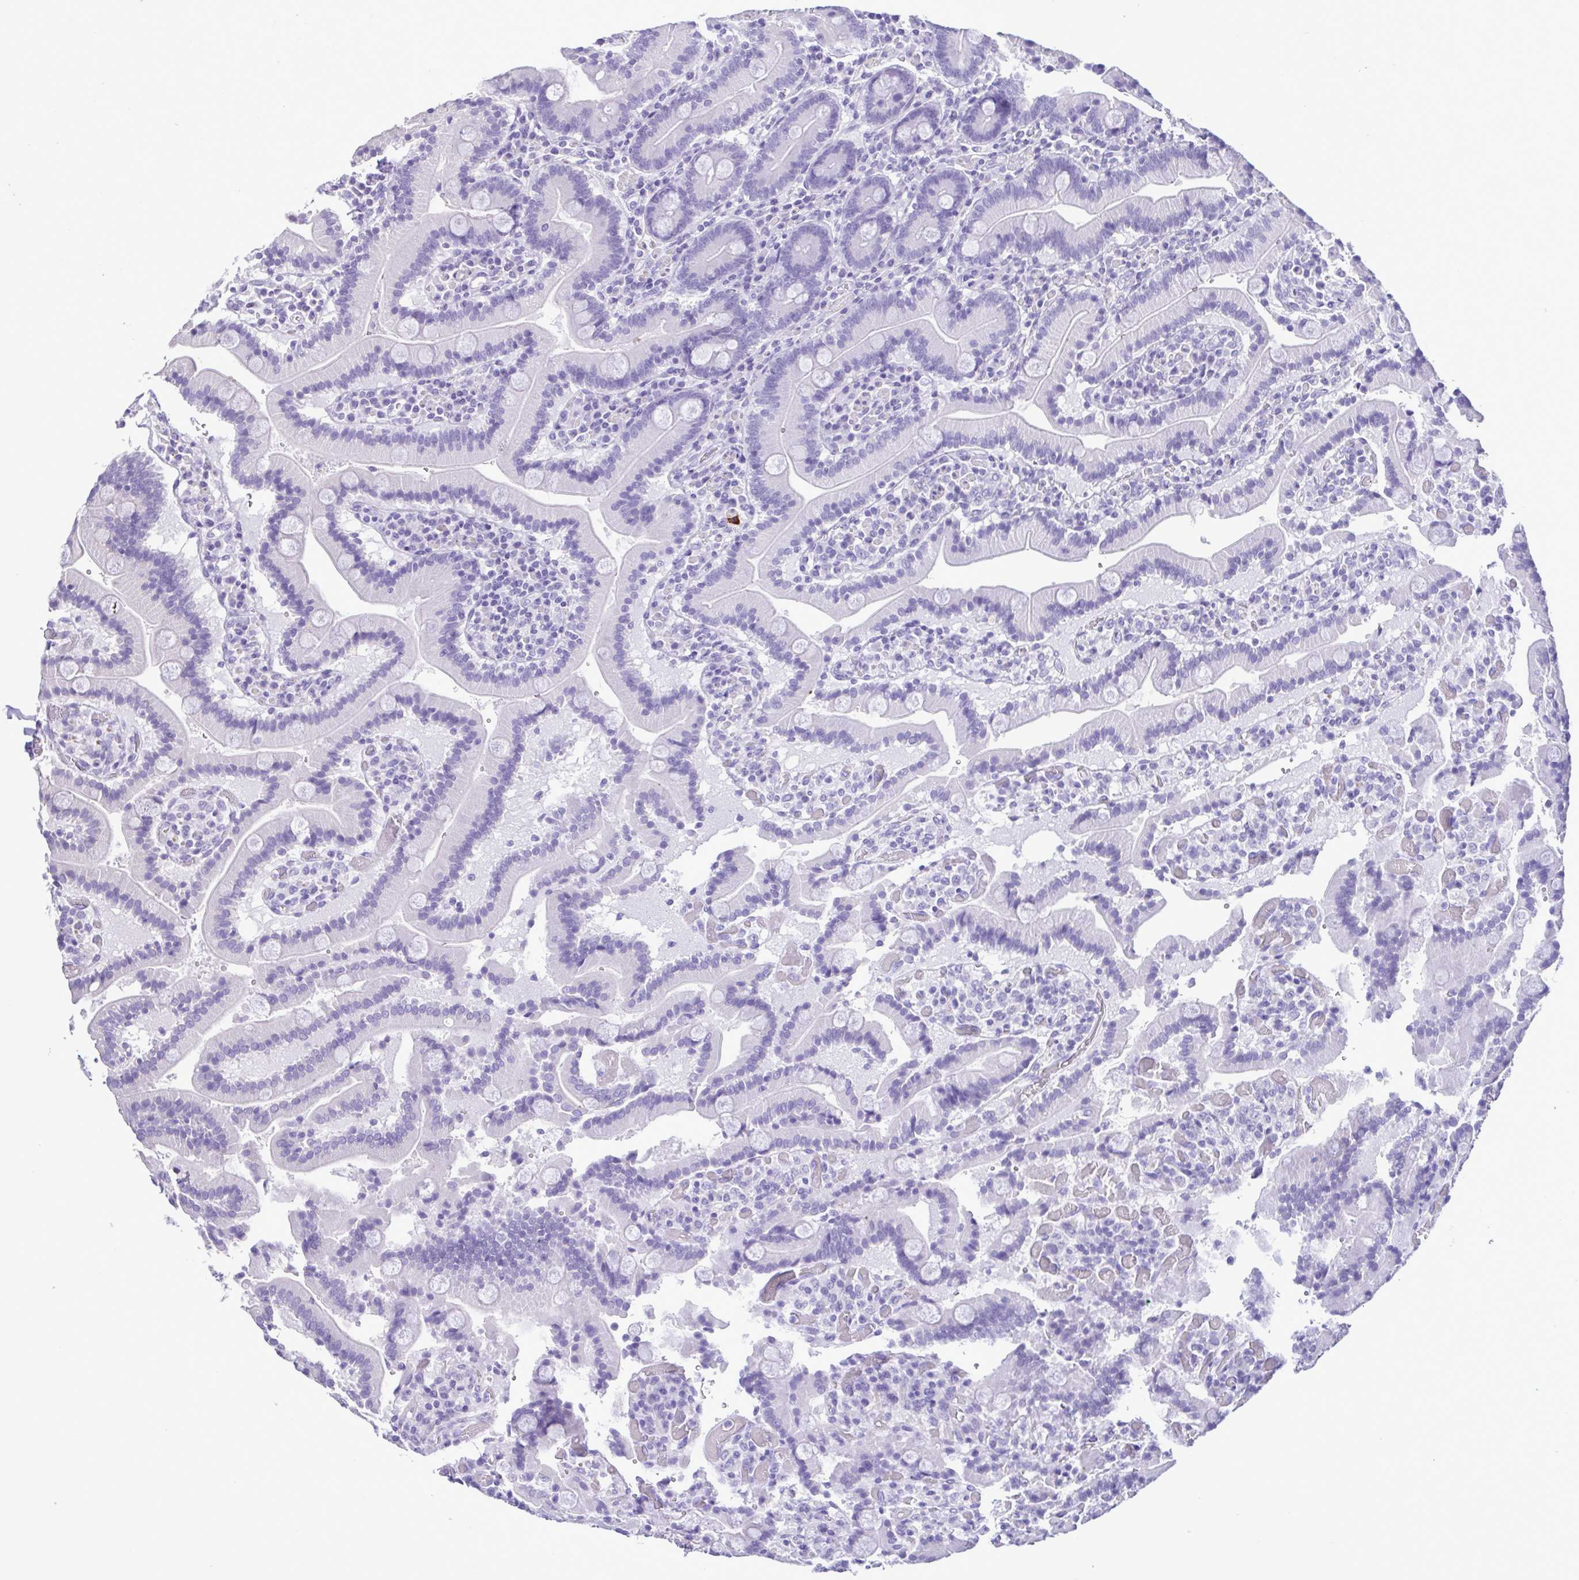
{"staining": {"intensity": "negative", "quantity": "none", "location": "none"}, "tissue": "duodenum", "cell_type": "Glandular cells", "image_type": "normal", "snomed": [{"axis": "morphology", "description": "Normal tissue, NOS"}, {"axis": "topography", "description": "Duodenum"}], "caption": "High magnification brightfield microscopy of normal duodenum stained with DAB (3,3'-diaminobenzidine) (brown) and counterstained with hematoxylin (blue): glandular cells show no significant expression.", "gene": "CBY2", "patient": {"sex": "female", "age": 62}}